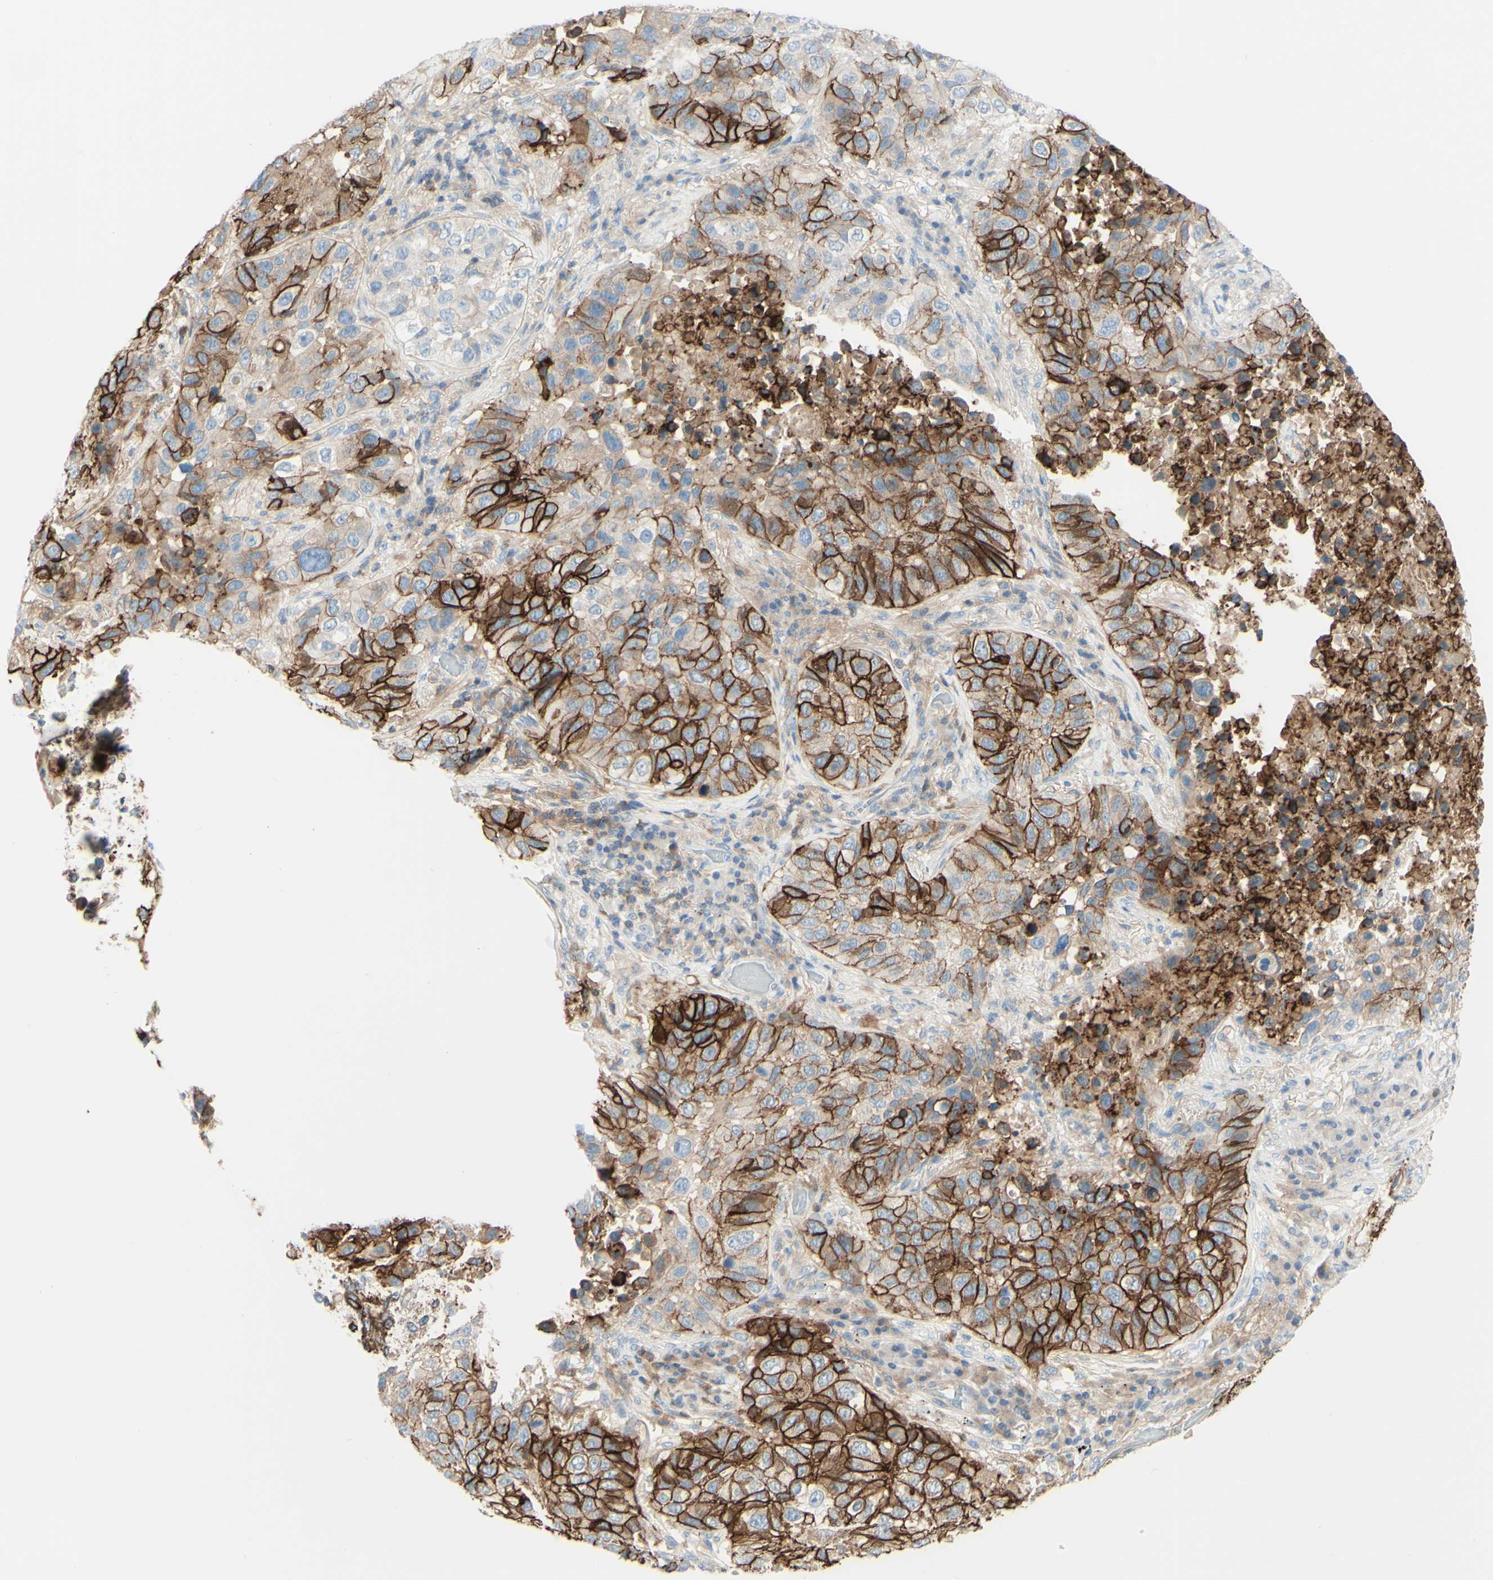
{"staining": {"intensity": "strong", "quantity": ">75%", "location": "cytoplasmic/membranous"}, "tissue": "lung cancer", "cell_type": "Tumor cells", "image_type": "cancer", "snomed": [{"axis": "morphology", "description": "Squamous cell carcinoma, NOS"}, {"axis": "topography", "description": "Lung"}], "caption": "A histopathology image of lung cancer stained for a protein displays strong cytoplasmic/membranous brown staining in tumor cells.", "gene": "ALCAM", "patient": {"sex": "male", "age": 57}}